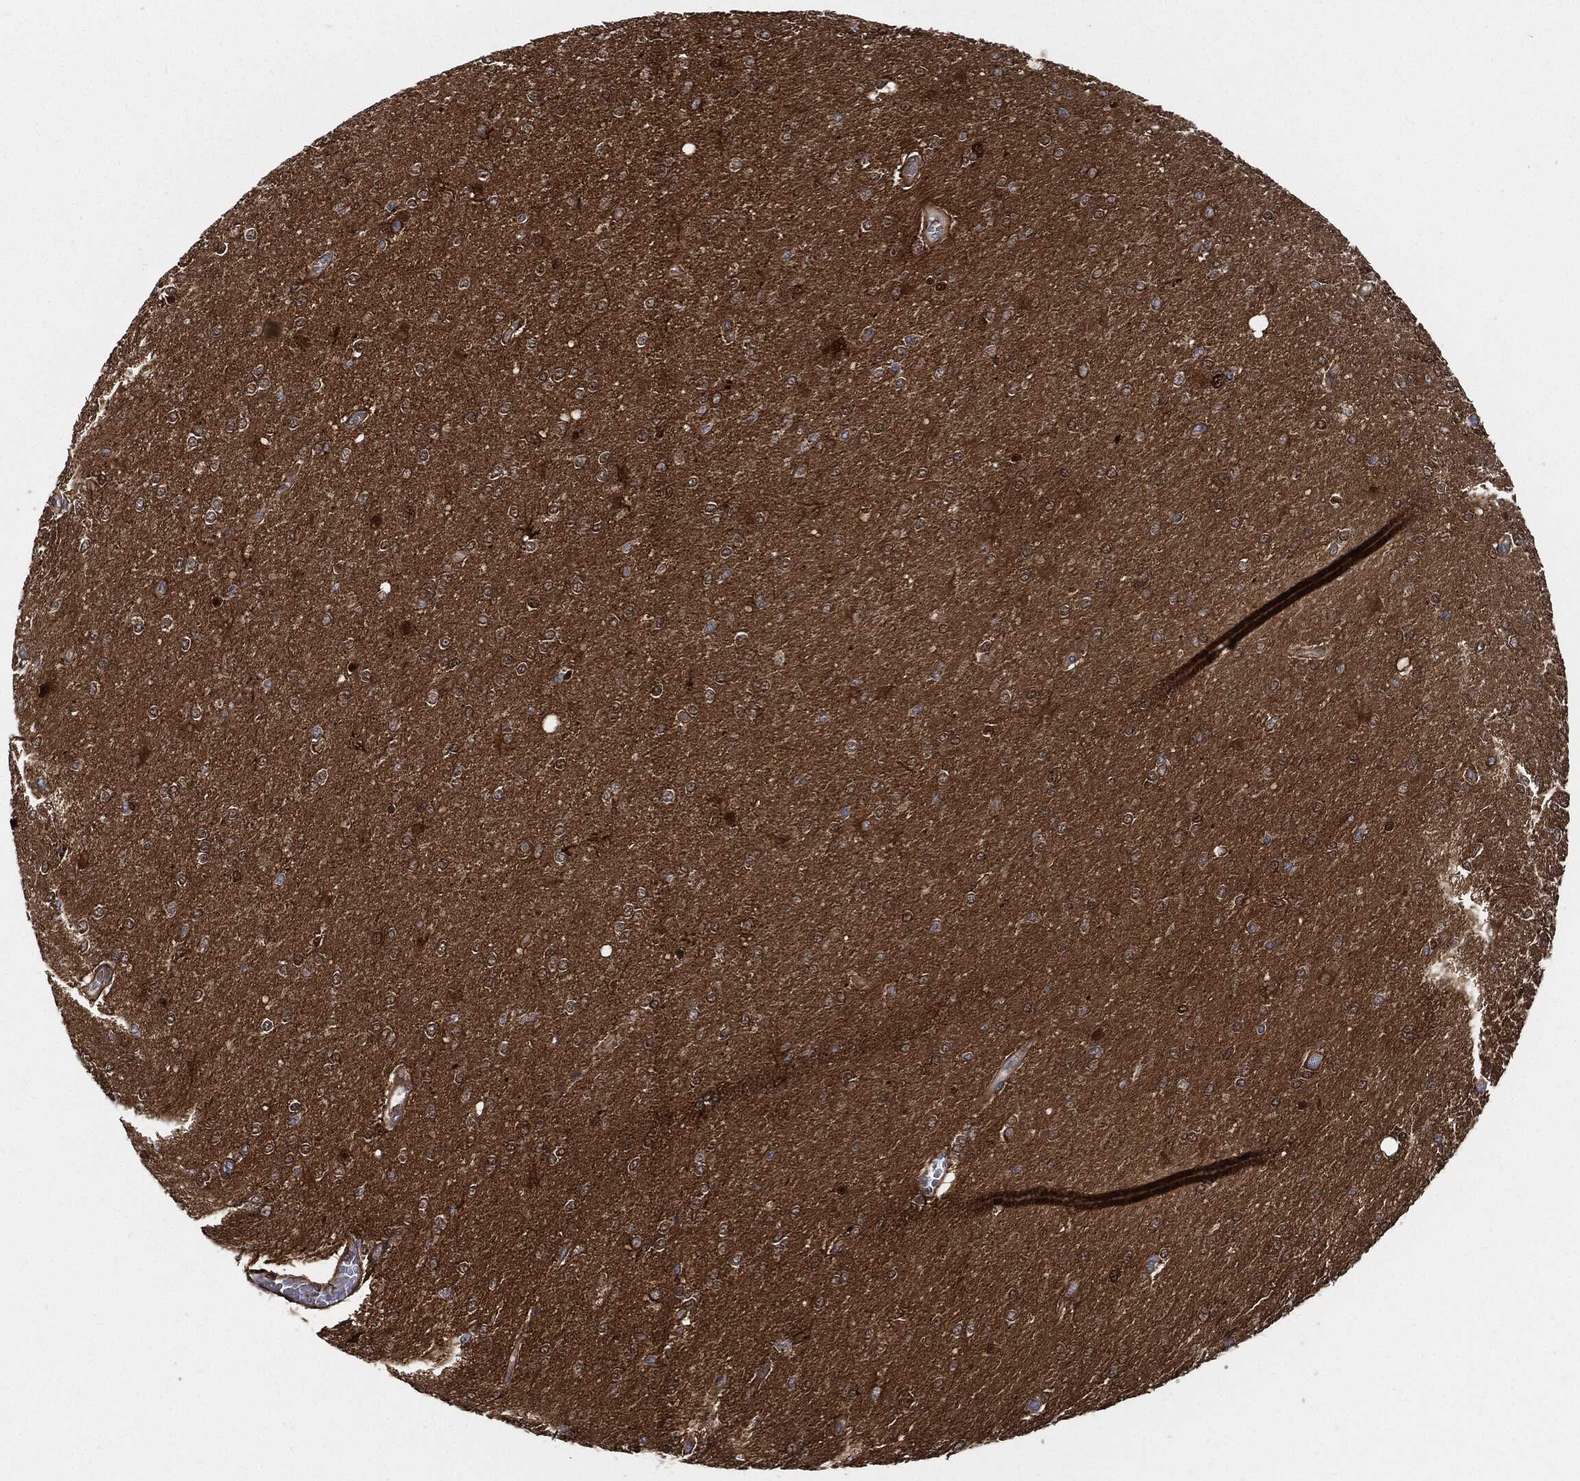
{"staining": {"intensity": "negative", "quantity": "none", "location": "none"}, "tissue": "glioma", "cell_type": "Tumor cells", "image_type": "cancer", "snomed": [{"axis": "morphology", "description": "Glioma, malignant, High grade"}, {"axis": "topography", "description": "Cerebral cortex"}], "caption": "The photomicrograph shows no significant staining in tumor cells of glioma. (DAB (3,3'-diaminobenzidine) immunohistochemistry (IHC) visualized using brightfield microscopy, high magnification).", "gene": "PRDX2", "patient": {"sex": "male", "age": 70}}